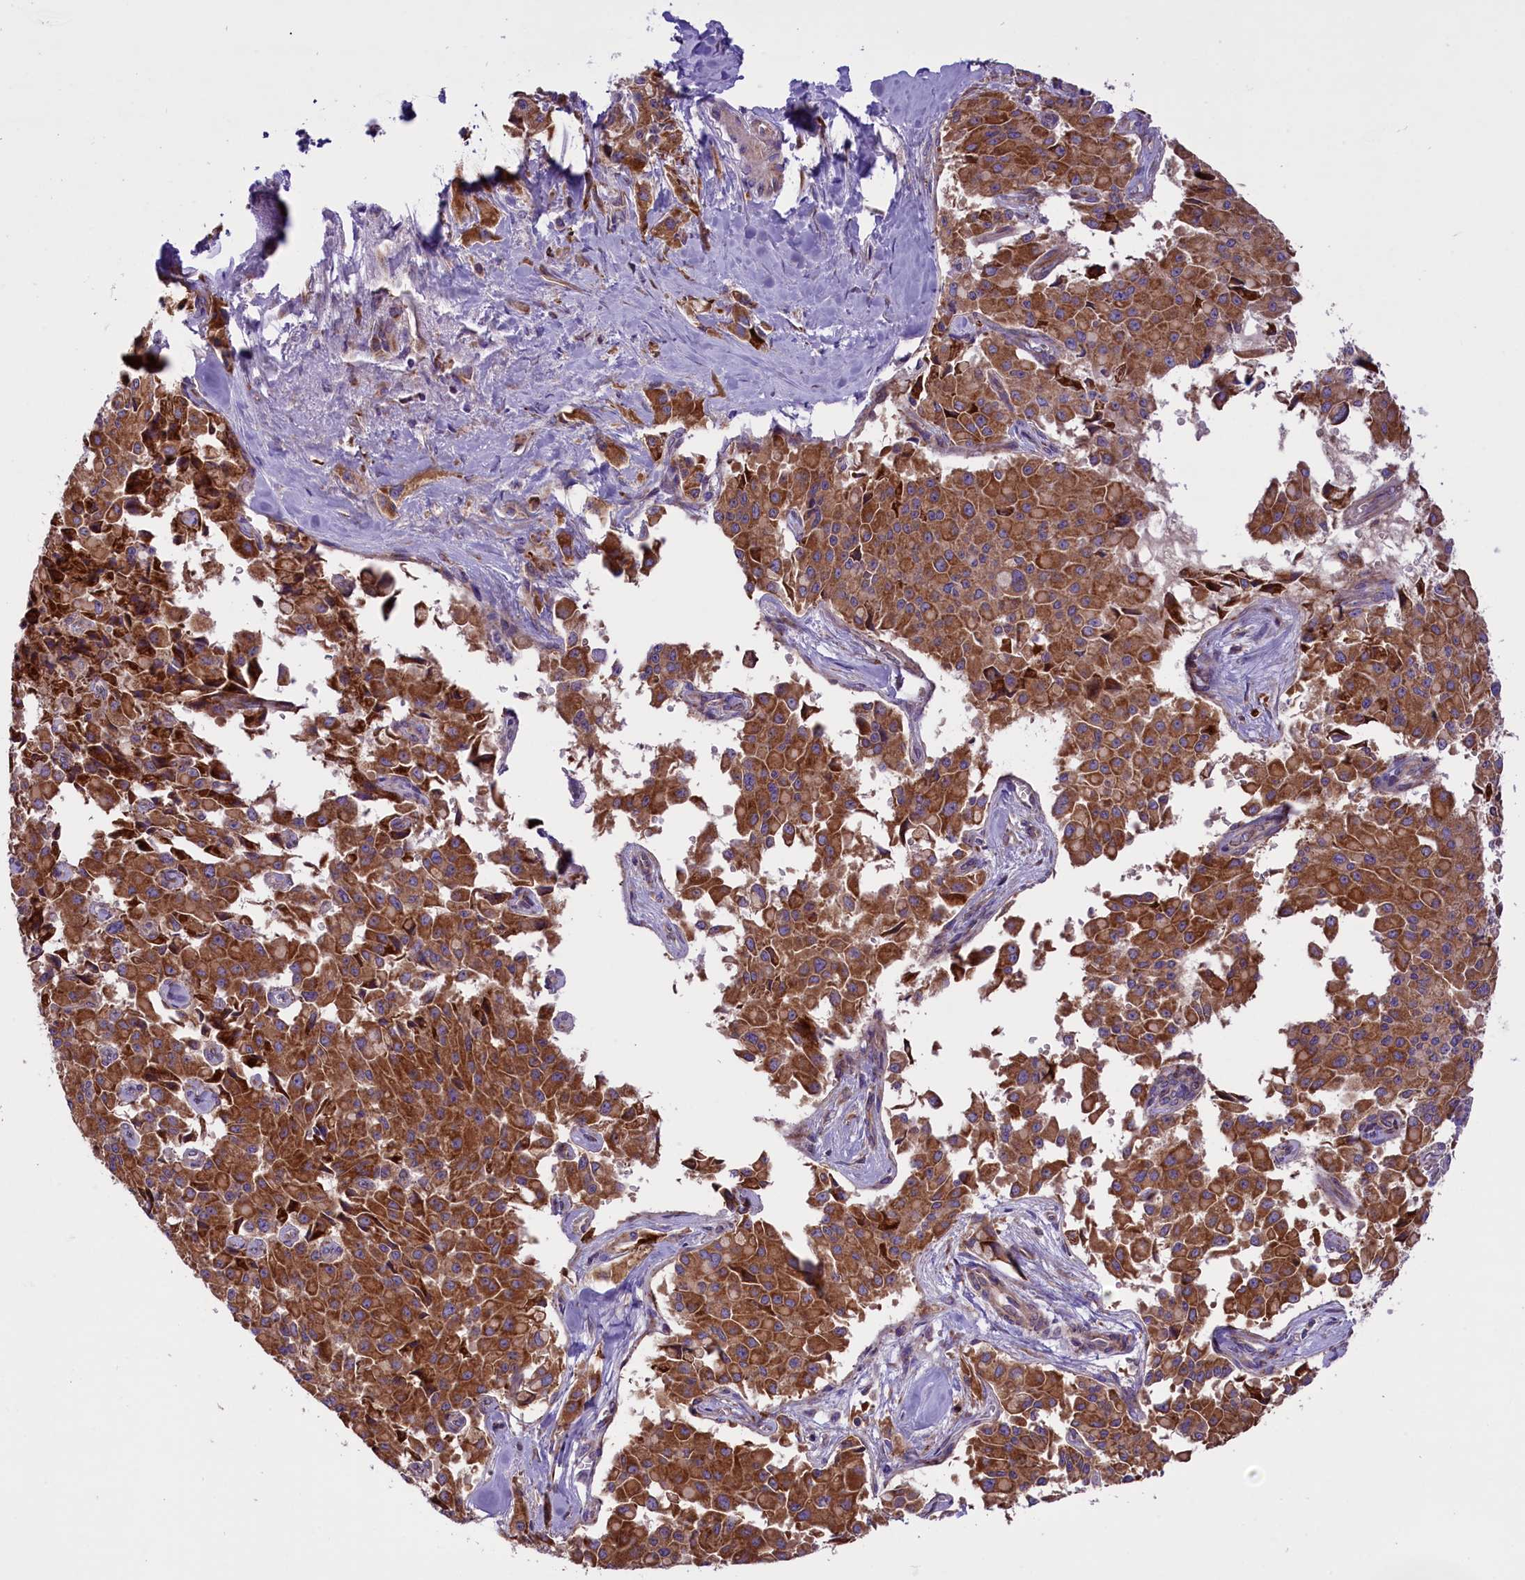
{"staining": {"intensity": "moderate", "quantity": ">75%", "location": "cytoplasmic/membranous"}, "tissue": "pancreatic cancer", "cell_type": "Tumor cells", "image_type": "cancer", "snomed": [{"axis": "morphology", "description": "Adenocarcinoma, NOS"}, {"axis": "topography", "description": "Pancreas"}], "caption": "The micrograph demonstrates immunohistochemical staining of pancreatic cancer (adenocarcinoma). There is moderate cytoplasmic/membranous expression is present in approximately >75% of tumor cells. The staining is performed using DAB (3,3'-diaminobenzidine) brown chromogen to label protein expression. The nuclei are counter-stained blue using hematoxylin.", "gene": "PTPRU", "patient": {"sex": "male", "age": 65}}